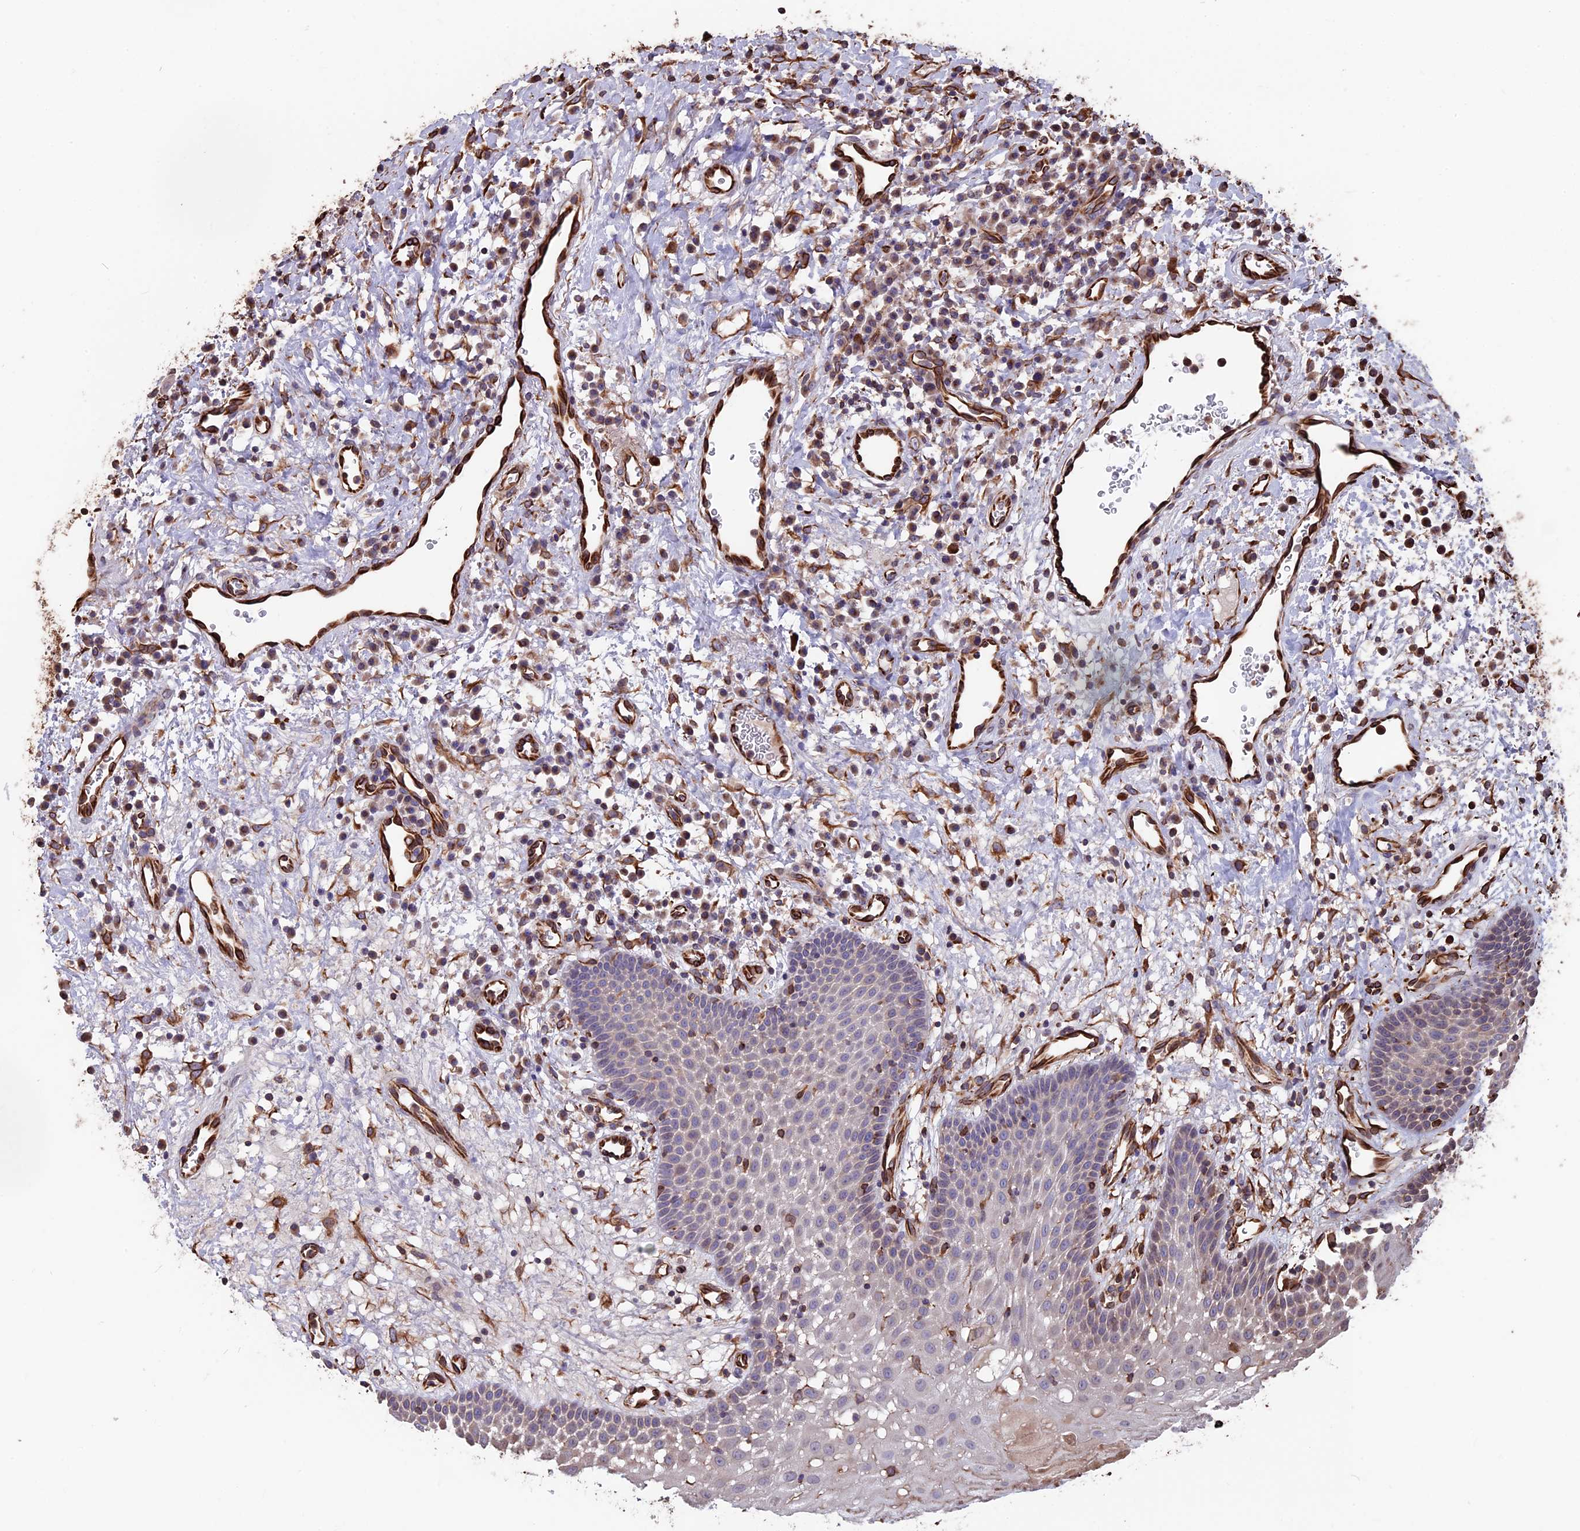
{"staining": {"intensity": "negative", "quantity": "none", "location": "none"}, "tissue": "oral mucosa", "cell_type": "Squamous epithelial cells", "image_type": "normal", "snomed": [{"axis": "morphology", "description": "Normal tissue, NOS"}, {"axis": "topography", "description": "Oral tissue"}], "caption": "This is an immunohistochemistry (IHC) histopathology image of normal human oral mucosa. There is no expression in squamous epithelial cells.", "gene": "SEH1L", "patient": {"sex": "male", "age": 74}}